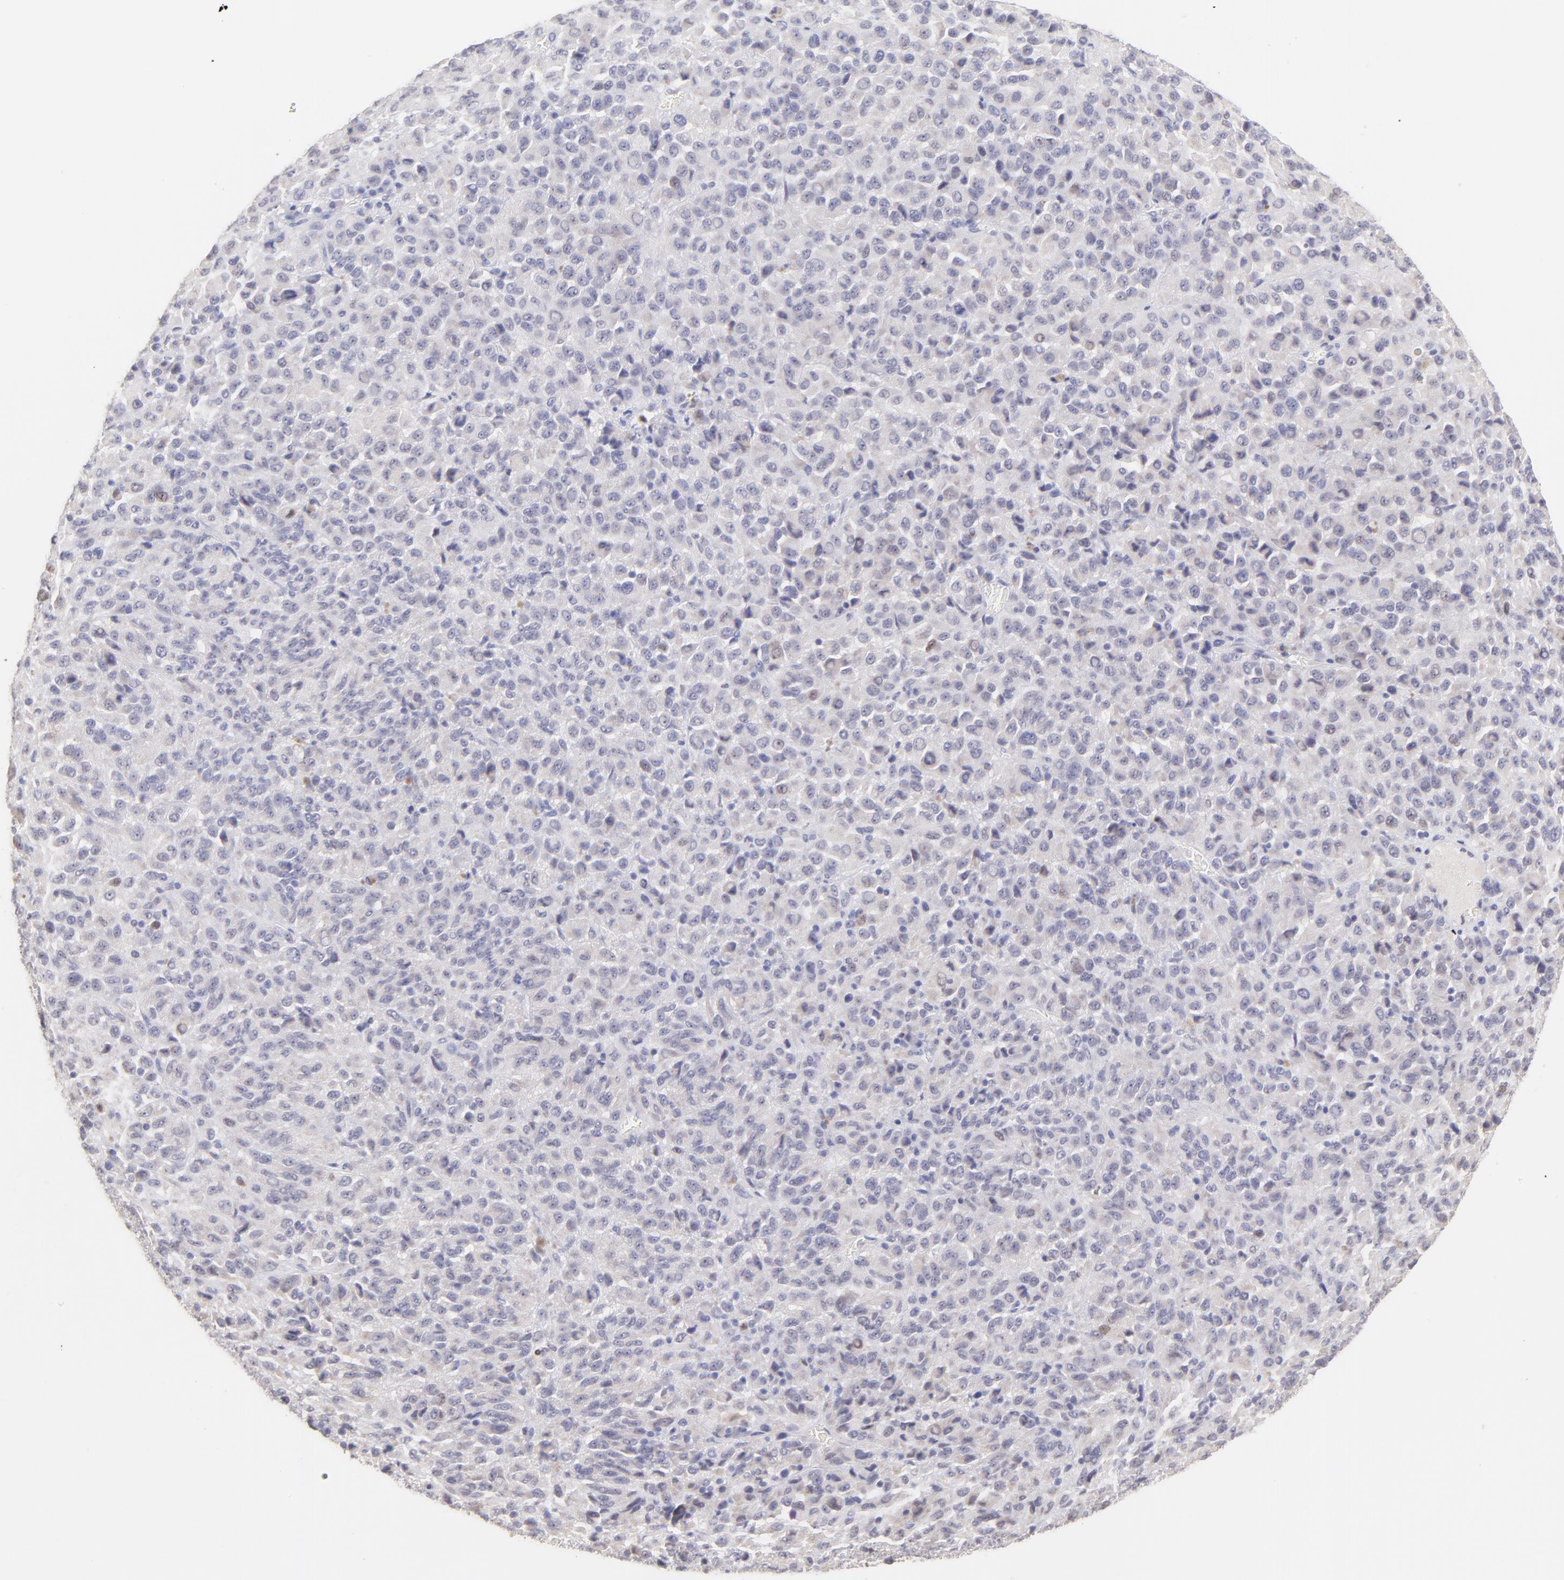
{"staining": {"intensity": "negative", "quantity": "none", "location": "none"}, "tissue": "melanoma", "cell_type": "Tumor cells", "image_type": "cancer", "snomed": [{"axis": "morphology", "description": "Malignant melanoma, Metastatic site"}, {"axis": "topography", "description": "Lung"}], "caption": "Histopathology image shows no protein positivity in tumor cells of malignant melanoma (metastatic site) tissue.", "gene": "KLF4", "patient": {"sex": "male", "age": 64}}